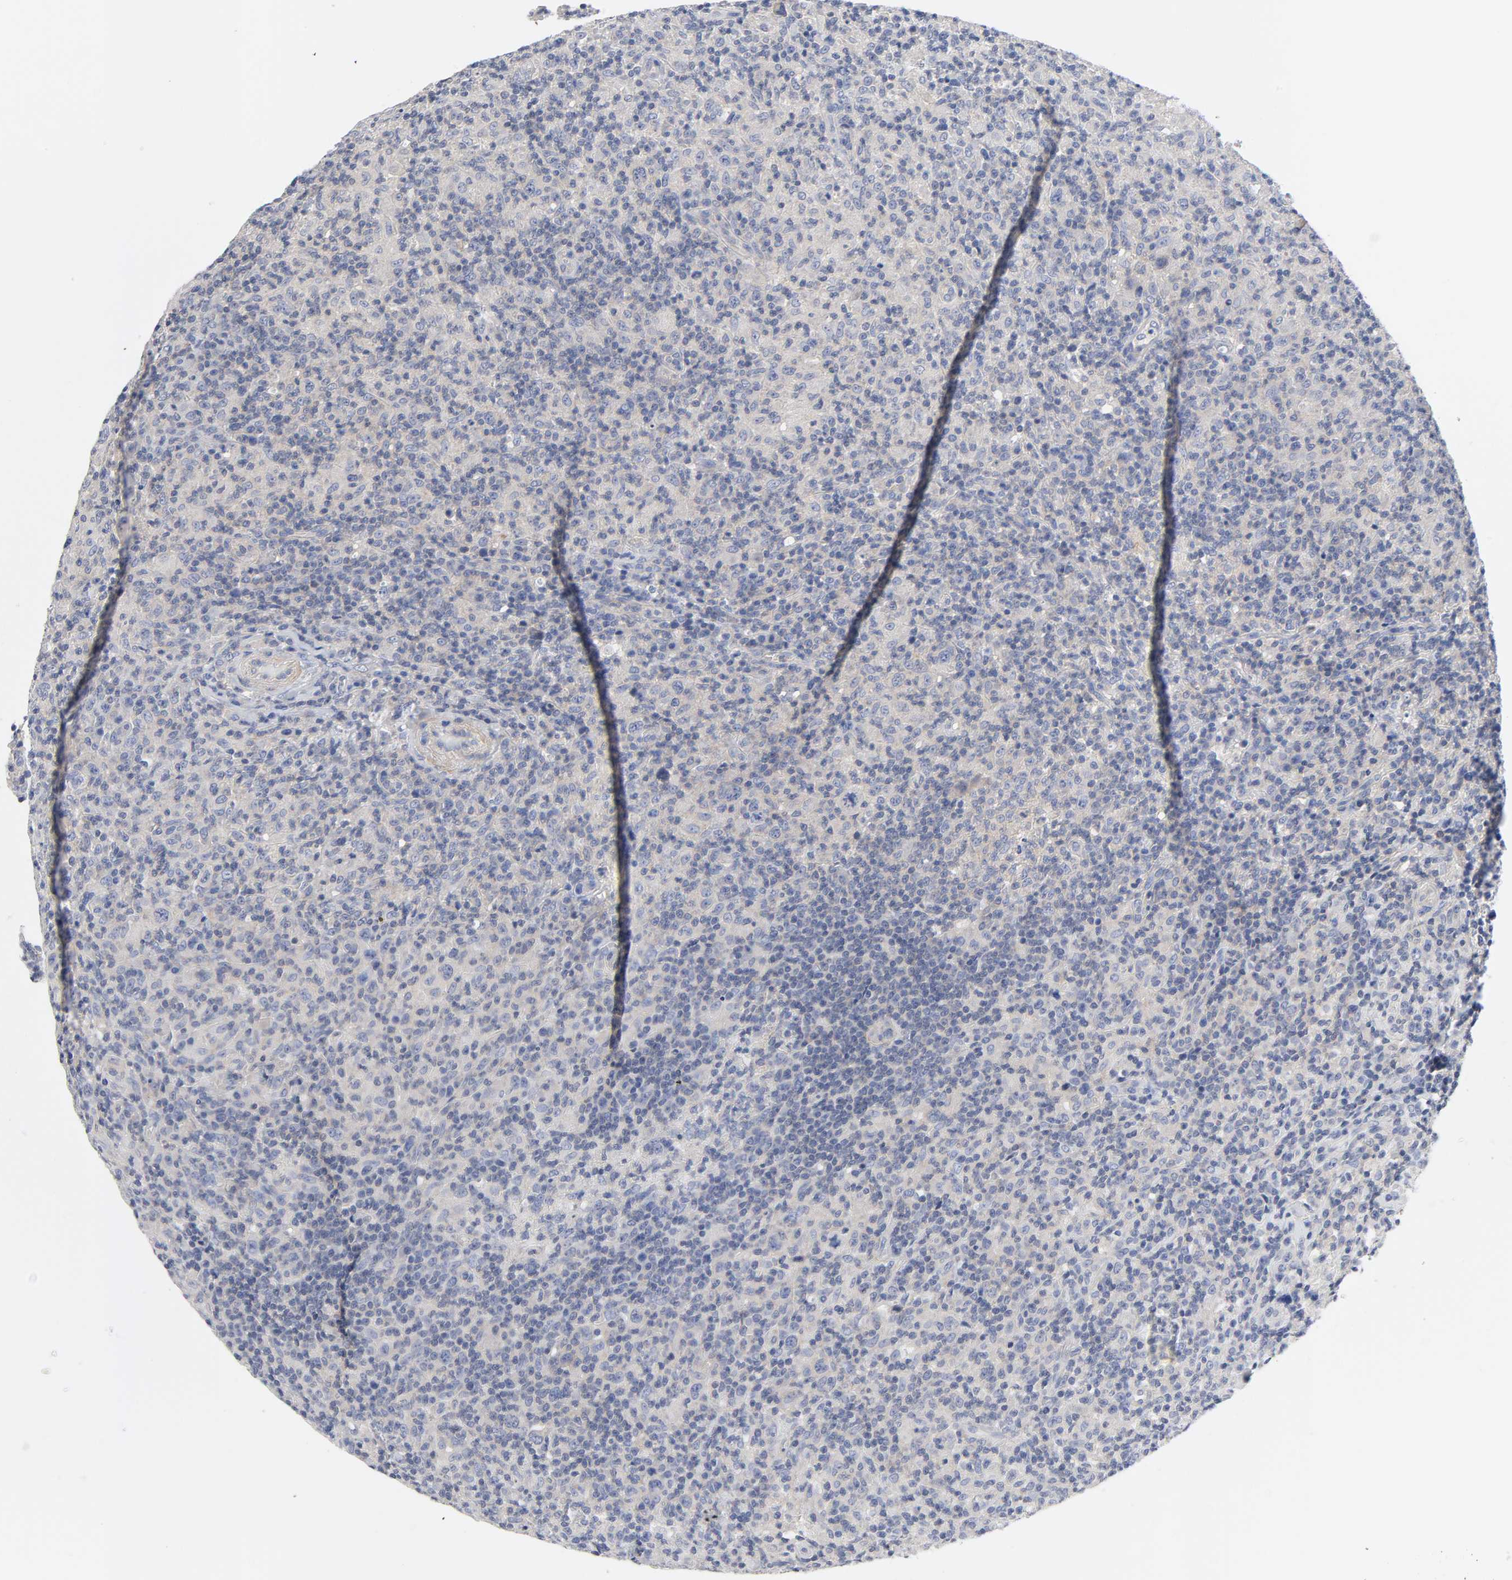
{"staining": {"intensity": "negative", "quantity": "none", "location": "none"}, "tissue": "lymphoma", "cell_type": "Tumor cells", "image_type": "cancer", "snomed": [{"axis": "morphology", "description": "Hodgkin's disease, NOS"}, {"axis": "topography", "description": "Lymph node"}], "caption": "Immunohistochemistry image of lymphoma stained for a protein (brown), which reveals no positivity in tumor cells.", "gene": "ROCK1", "patient": {"sex": "male", "age": 65}}